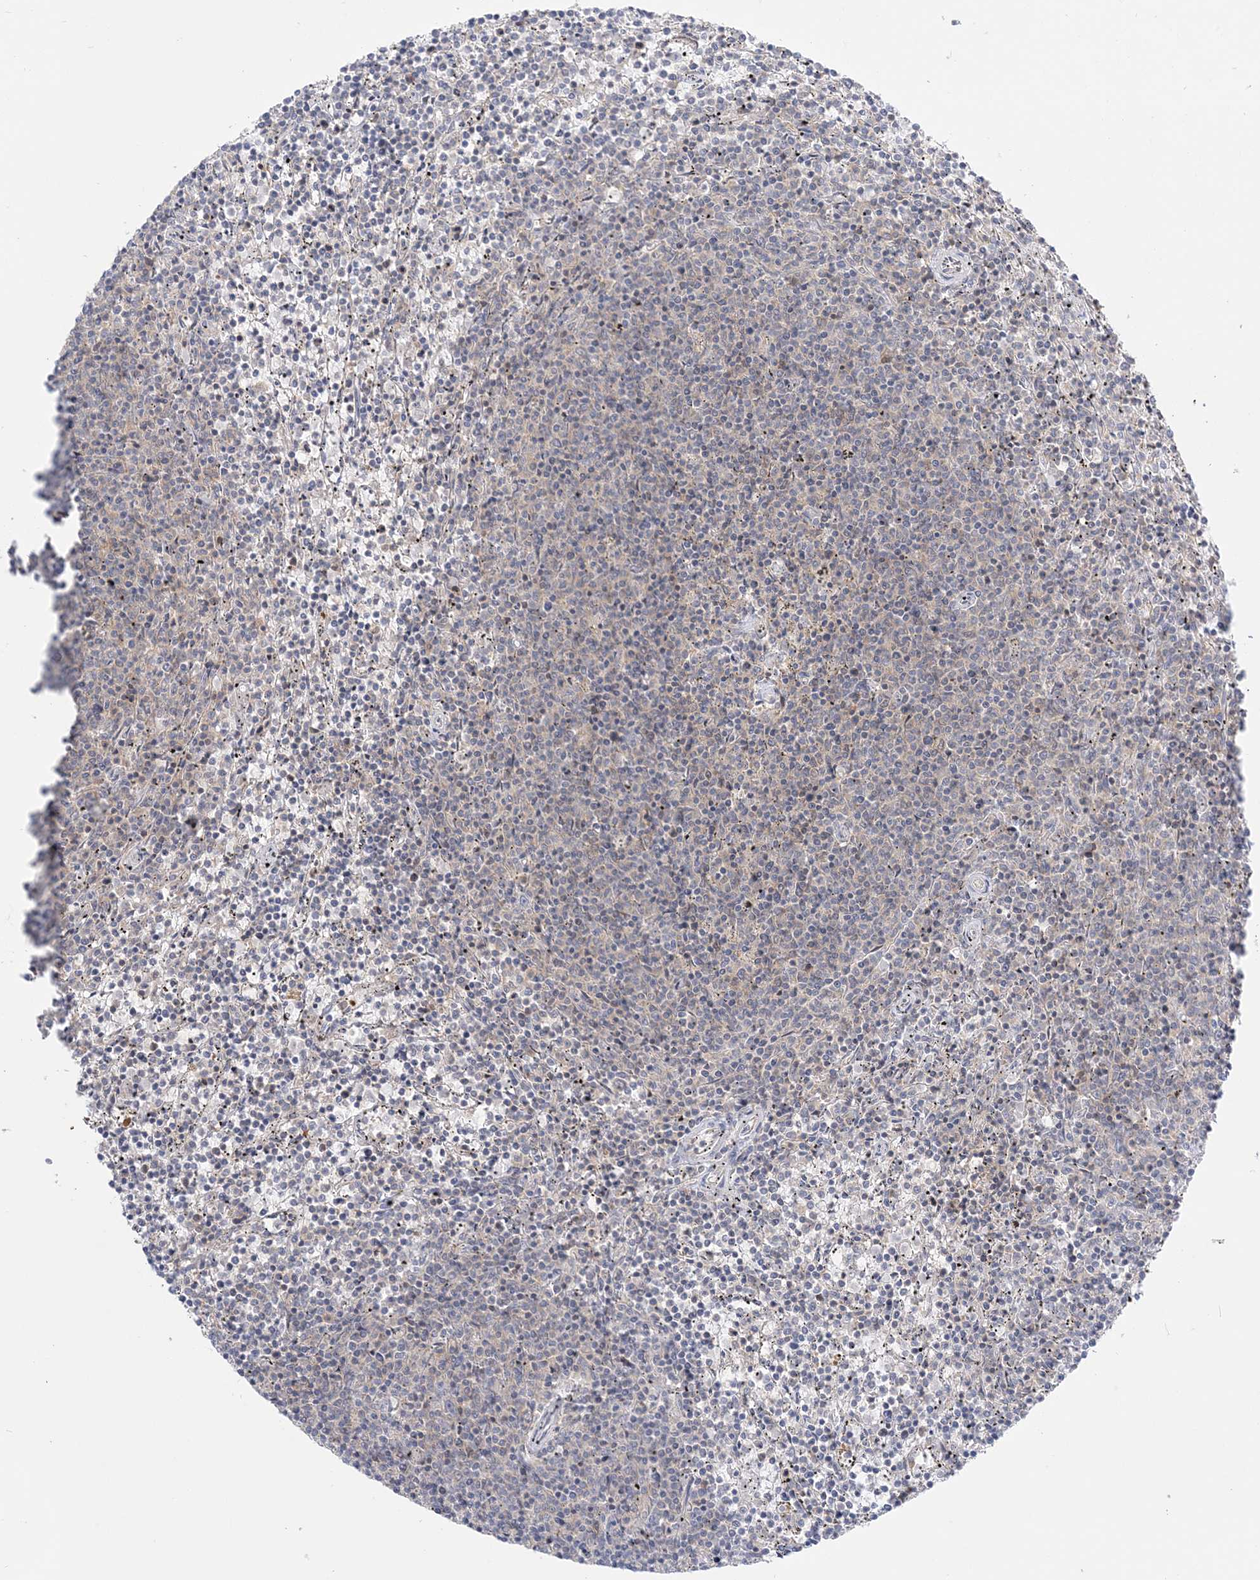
{"staining": {"intensity": "negative", "quantity": "none", "location": "none"}, "tissue": "lymphoma", "cell_type": "Tumor cells", "image_type": "cancer", "snomed": [{"axis": "morphology", "description": "Malignant lymphoma, non-Hodgkin's type, Low grade"}, {"axis": "topography", "description": "Spleen"}], "caption": "DAB (3,3'-diaminobenzidine) immunohistochemical staining of lymphoma shows no significant positivity in tumor cells.", "gene": "THADA", "patient": {"sex": "female", "age": 50}}